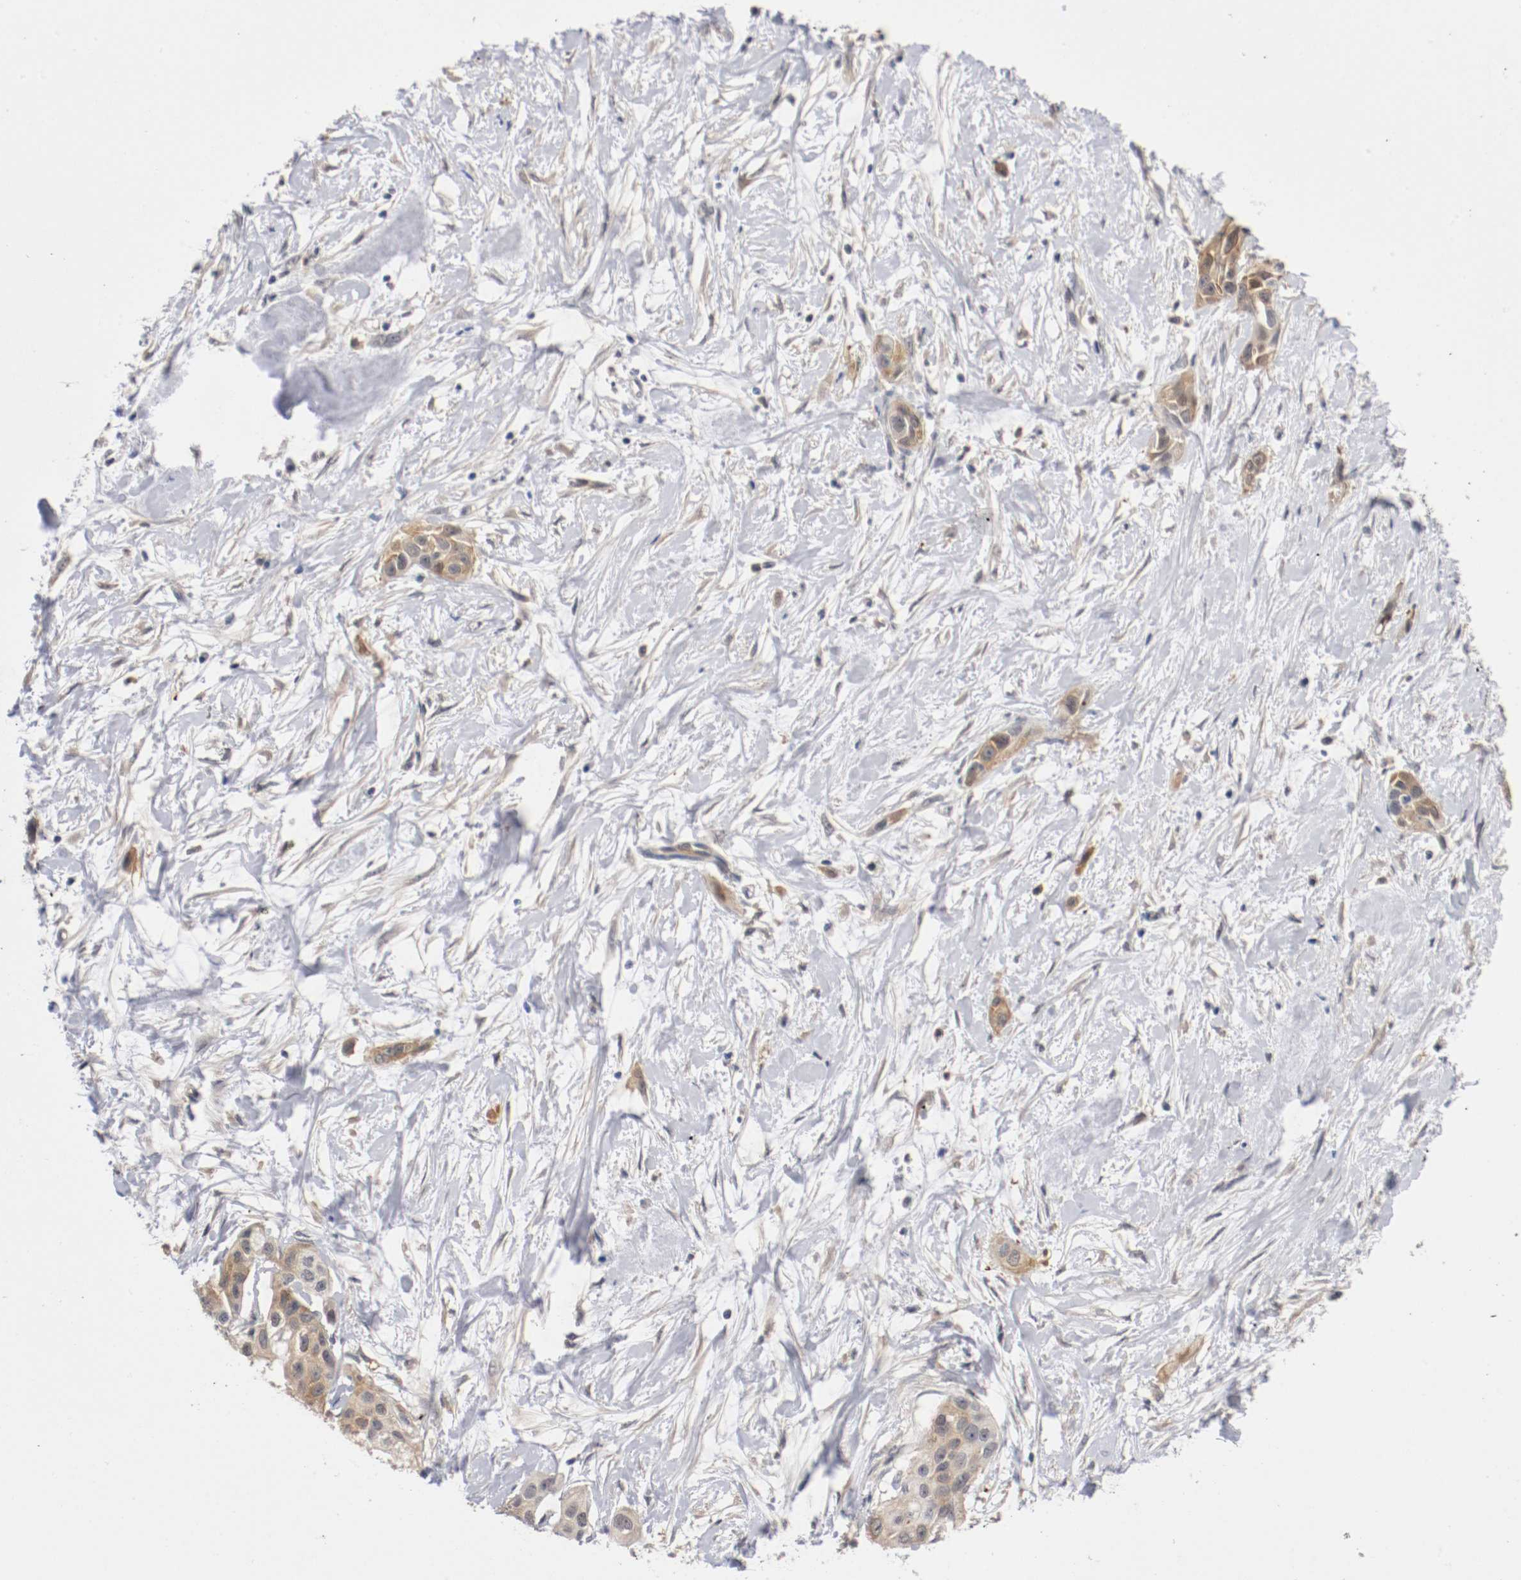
{"staining": {"intensity": "weak", "quantity": ">75%", "location": "cytoplasmic/membranous"}, "tissue": "pancreatic cancer", "cell_type": "Tumor cells", "image_type": "cancer", "snomed": [{"axis": "morphology", "description": "Adenocarcinoma, NOS"}, {"axis": "topography", "description": "Pancreas"}], "caption": "Pancreatic cancer stained with DAB immunohistochemistry reveals low levels of weak cytoplasmic/membranous staining in about >75% of tumor cells.", "gene": "RBM23", "patient": {"sex": "female", "age": 60}}